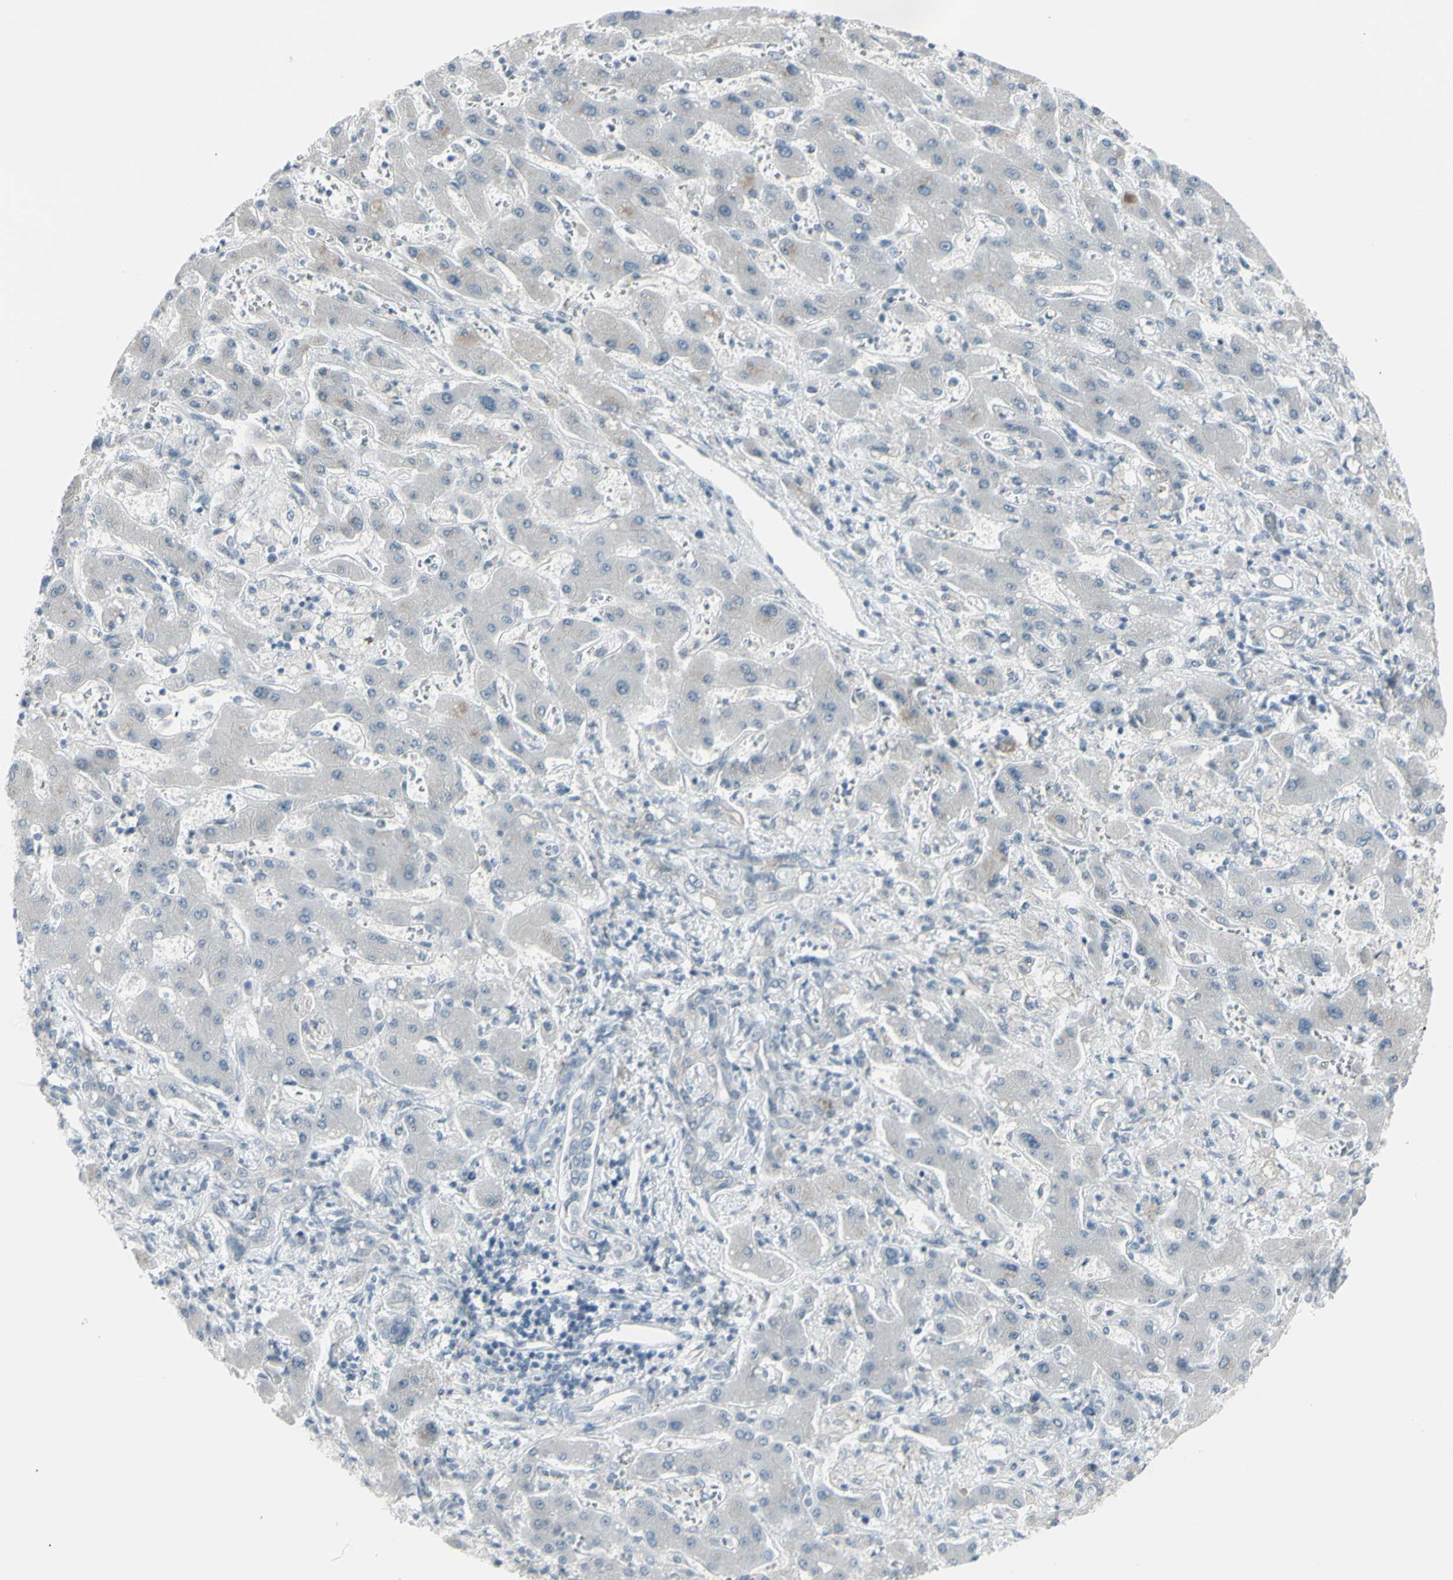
{"staining": {"intensity": "negative", "quantity": "none", "location": "none"}, "tissue": "liver cancer", "cell_type": "Tumor cells", "image_type": "cancer", "snomed": [{"axis": "morphology", "description": "Cholangiocarcinoma"}, {"axis": "topography", "description": "Liver"}], "caption": "IHC image of neoplastic tissue: human liver cholangiocarcinoma stained with DAB (3,3'-diaminobenzidine) shows no significant protein expression in tumor cells. (DAB (3,3'-diaminobenzidine) IHC, high magnification).", "gene": "RAB3A", "patient": {"sex": "male", "age": 50}}